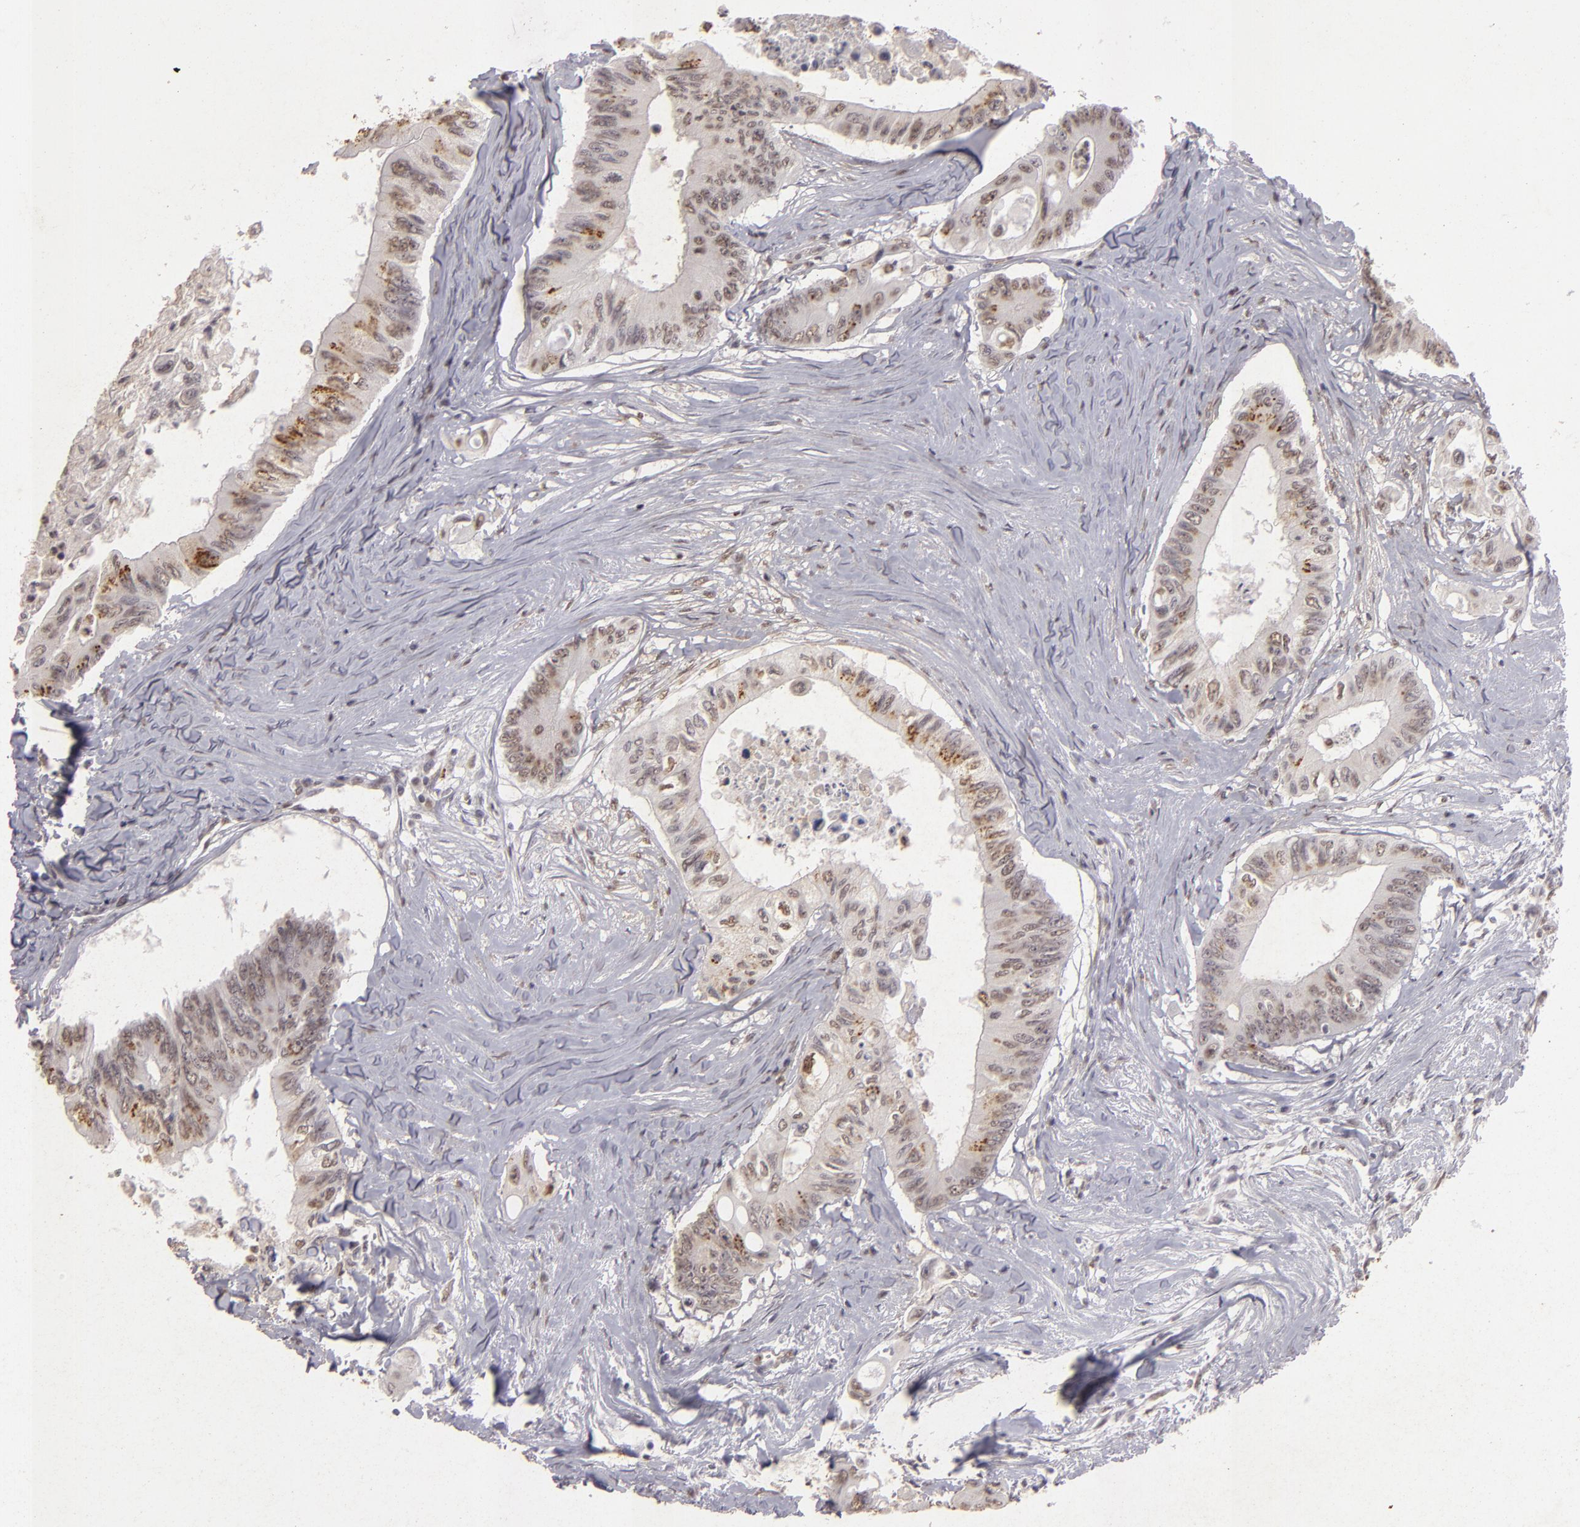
{"staining": {"intensity": "weak", "quantity": ">75%", "location": "nuclear"}, "tissue": "colorectal cancer", "cell_type": "Tumor cells", "image_type": "cancer", "snomed": [{"axis": "morphology", "description": "Adenocarcinoma, NOS"}, {"axis": "topography", "description": "Colon"}], "caption": "Weak nuclear protein staining is identified in about >75% of tumor cells in colorectal adenocarcinoma. Immunohistochemistry (ihc) stains the protein of interest in brown and the nuclei are stained blue.", "gene": "CBX3", "patient": {"sex": "male", "age": 65}}